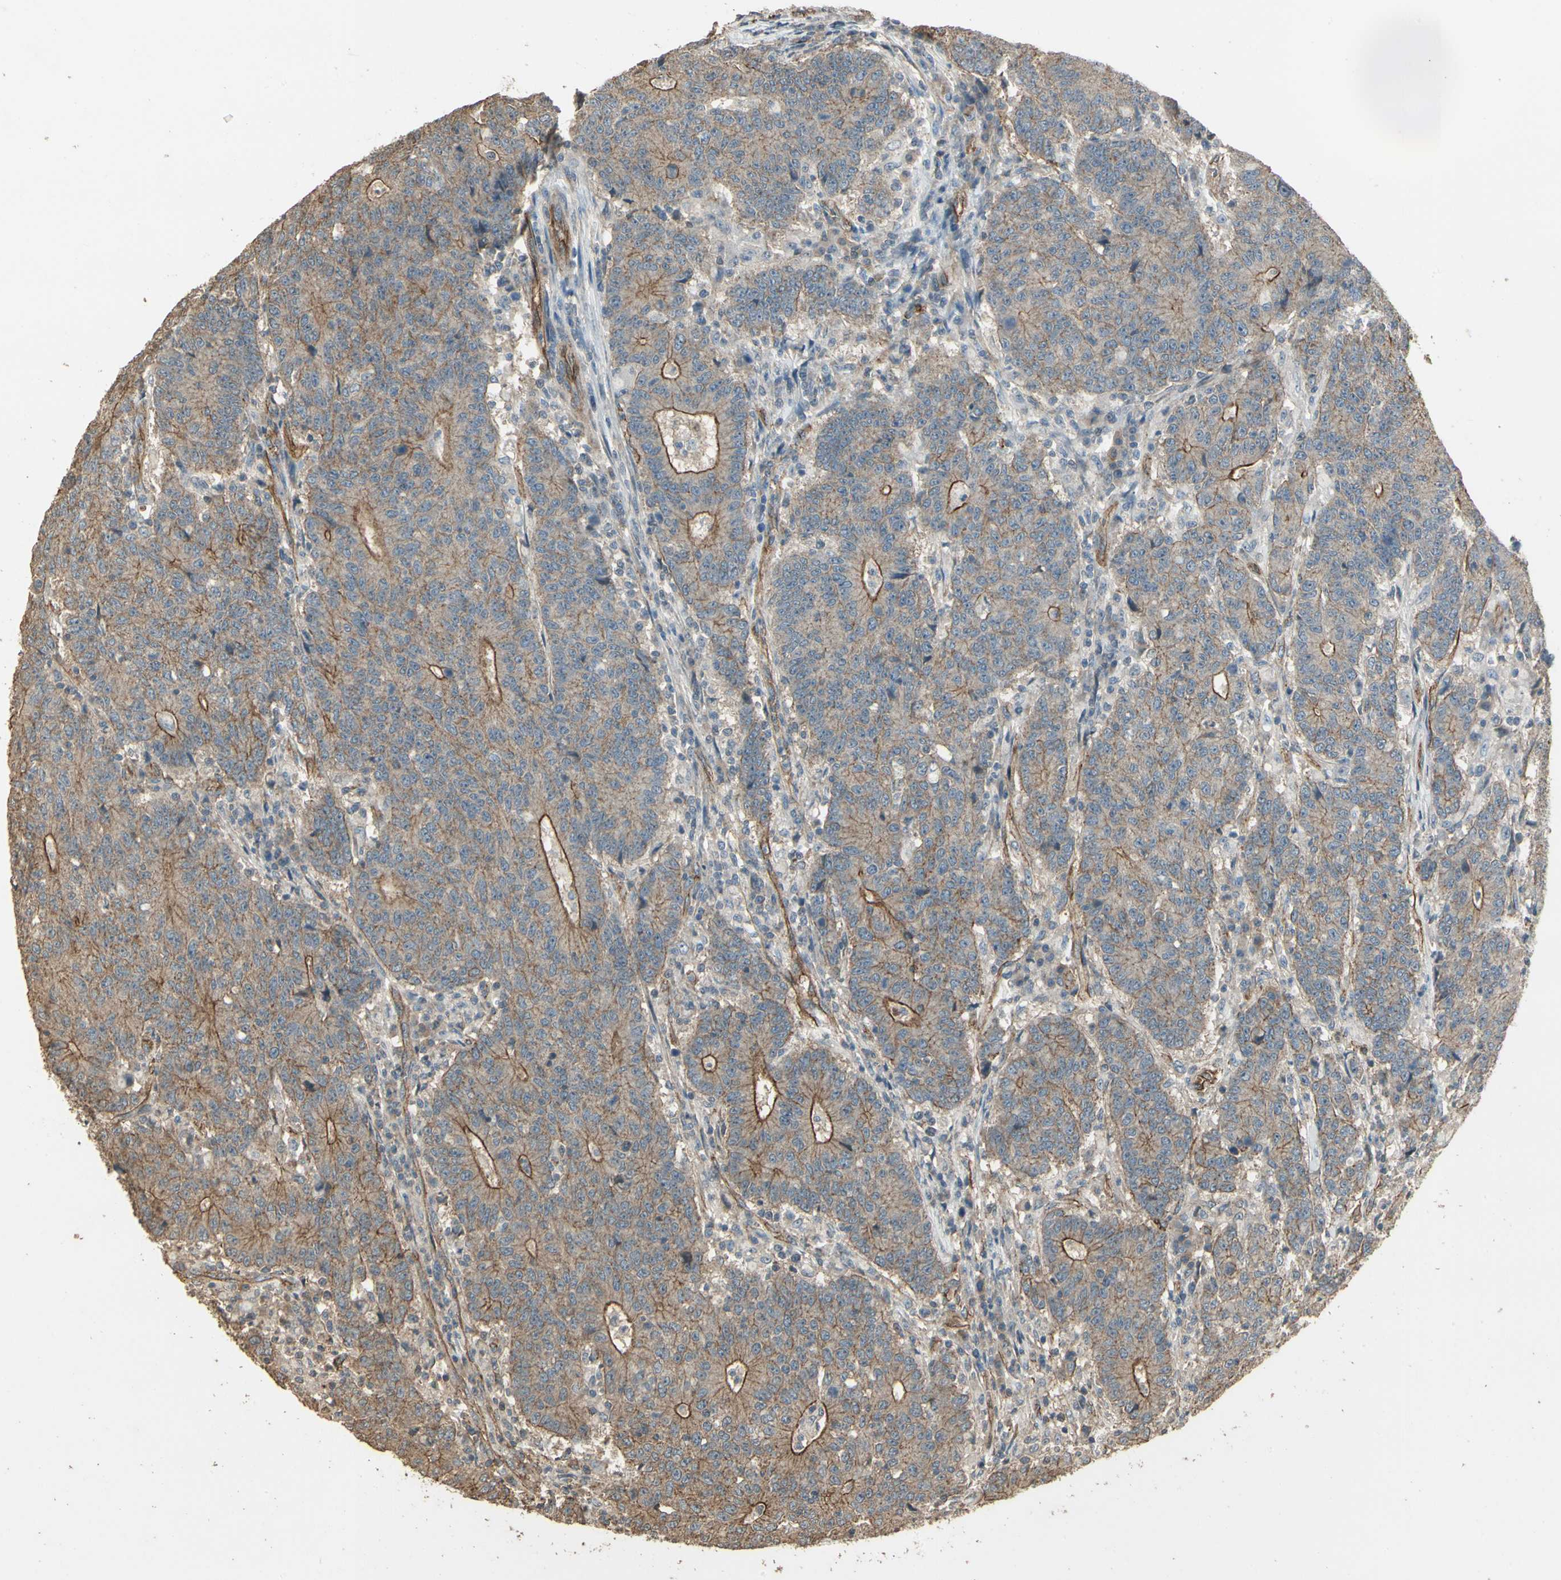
{"staining": {"intensity": "moderate", "quantity": ">75%", "location": "cytoplasmic/membranous"}, "tissue": "colorectal cancer", "cell_type": "Tumor cells", "image_type": "cancer", "snomed": [{"axis": "morphology", "description": "Normal tissue, NOS"}, {"axis": "morphology", "description": "Adenocarcinoma, NOS"}, {"axis": "topography", "description": "Colon"}], "caption": "Adenocarcinoma (colorectal) stained with immunohistochemistry (IHC) demonstrates moderate cytoplasmic/membranous expression in about >75% of tumor cells.", "gene": "RNF180", "patient": {"sex": "female", "age": 75}}